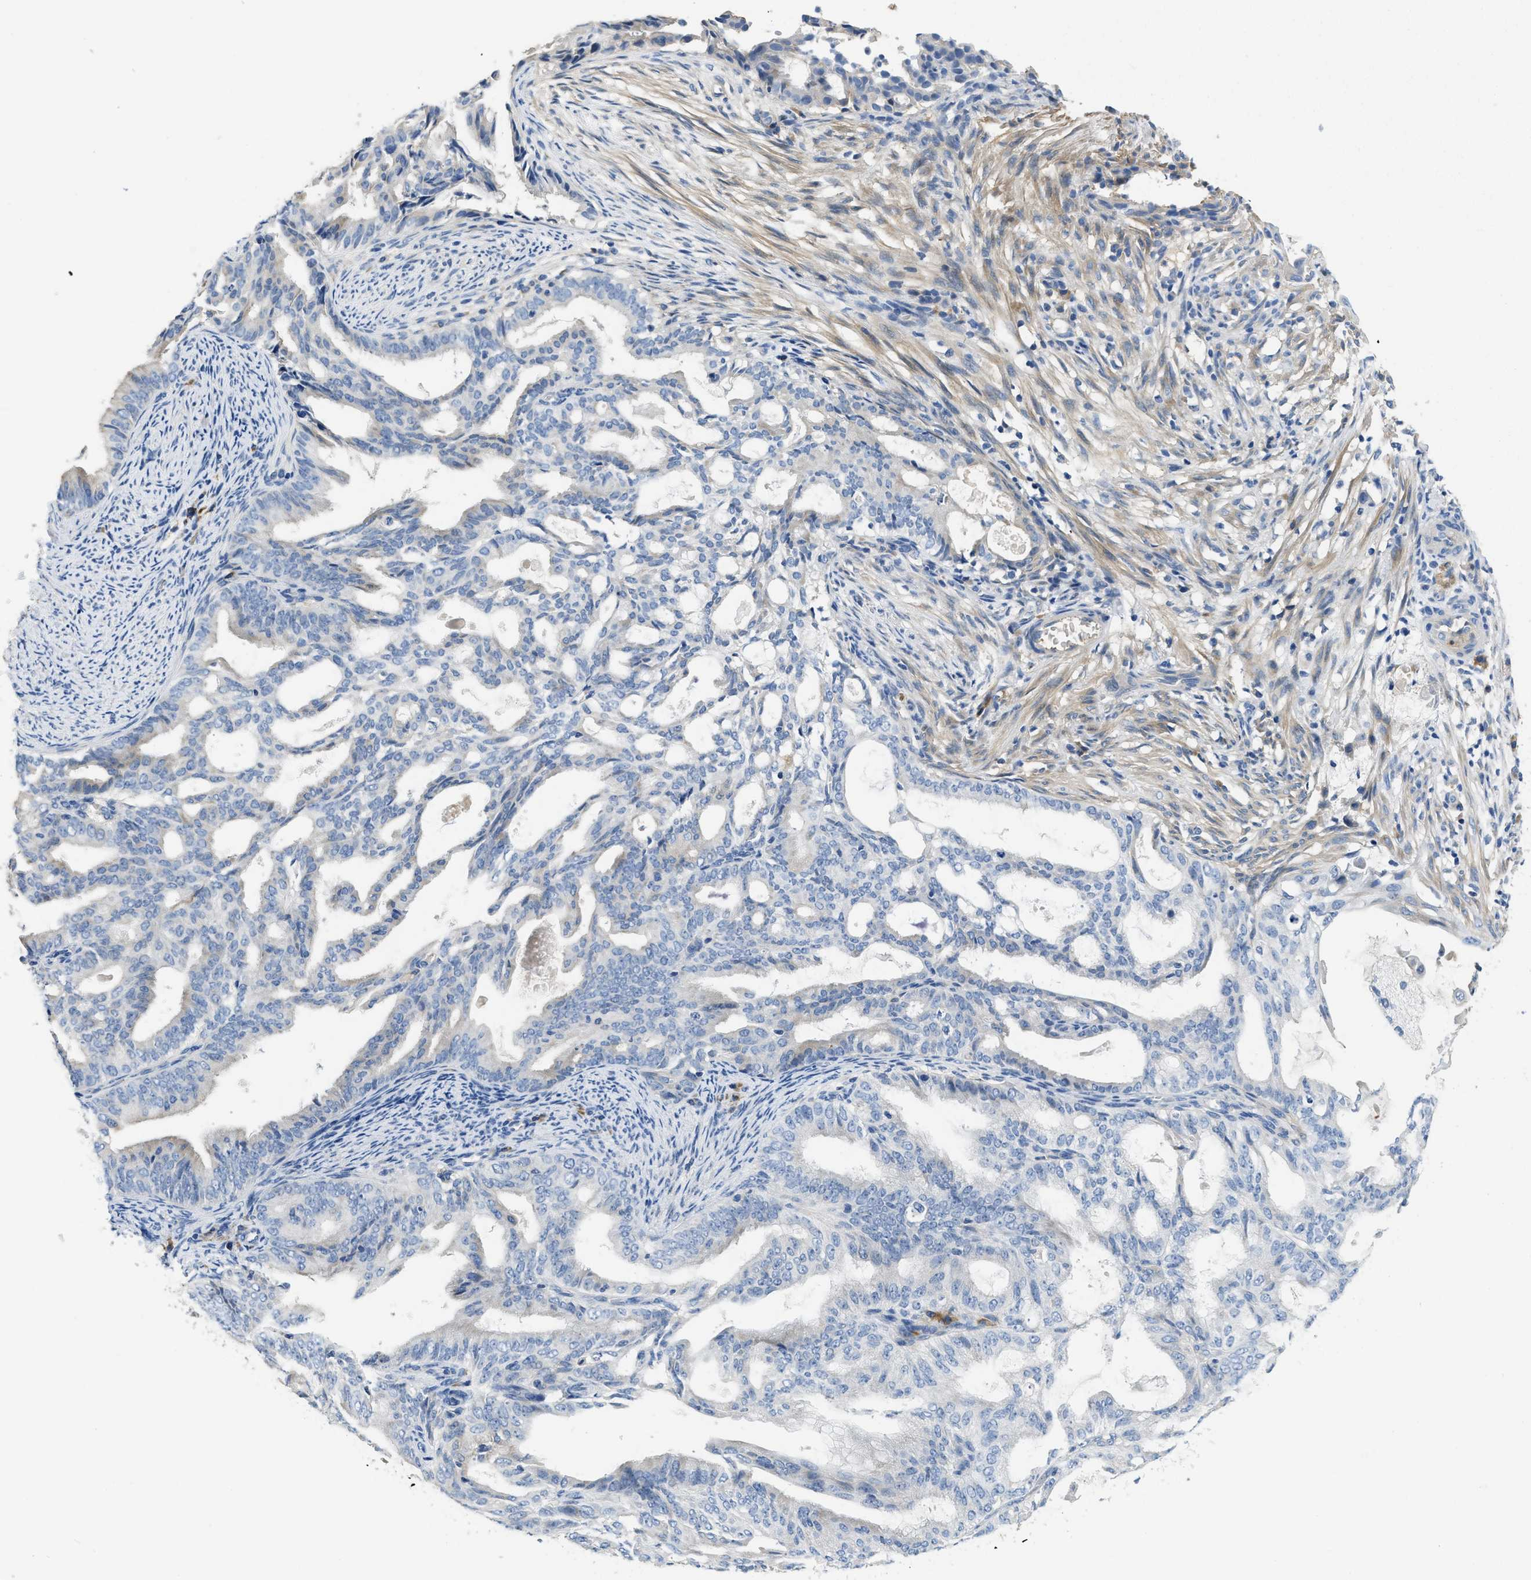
{"staining": {"intensity": "negative", "quantity": "none", "location": "none"}, "tissue": "endometrial cancer", "cell_type": "Tumor cells", "image_type": "cancer", "snomed": [{"axis": "morphology", "description": "Adenocarcinoma, NOS"}, {"axis": "topography", "description": "Endometrium"}], "caption": "Tumor cells show no significant protein positivity in endometrial cancer. Nuclei are stained in blue.", "gene": "C1S", "patient": {"sex": "female", "age": 58}}